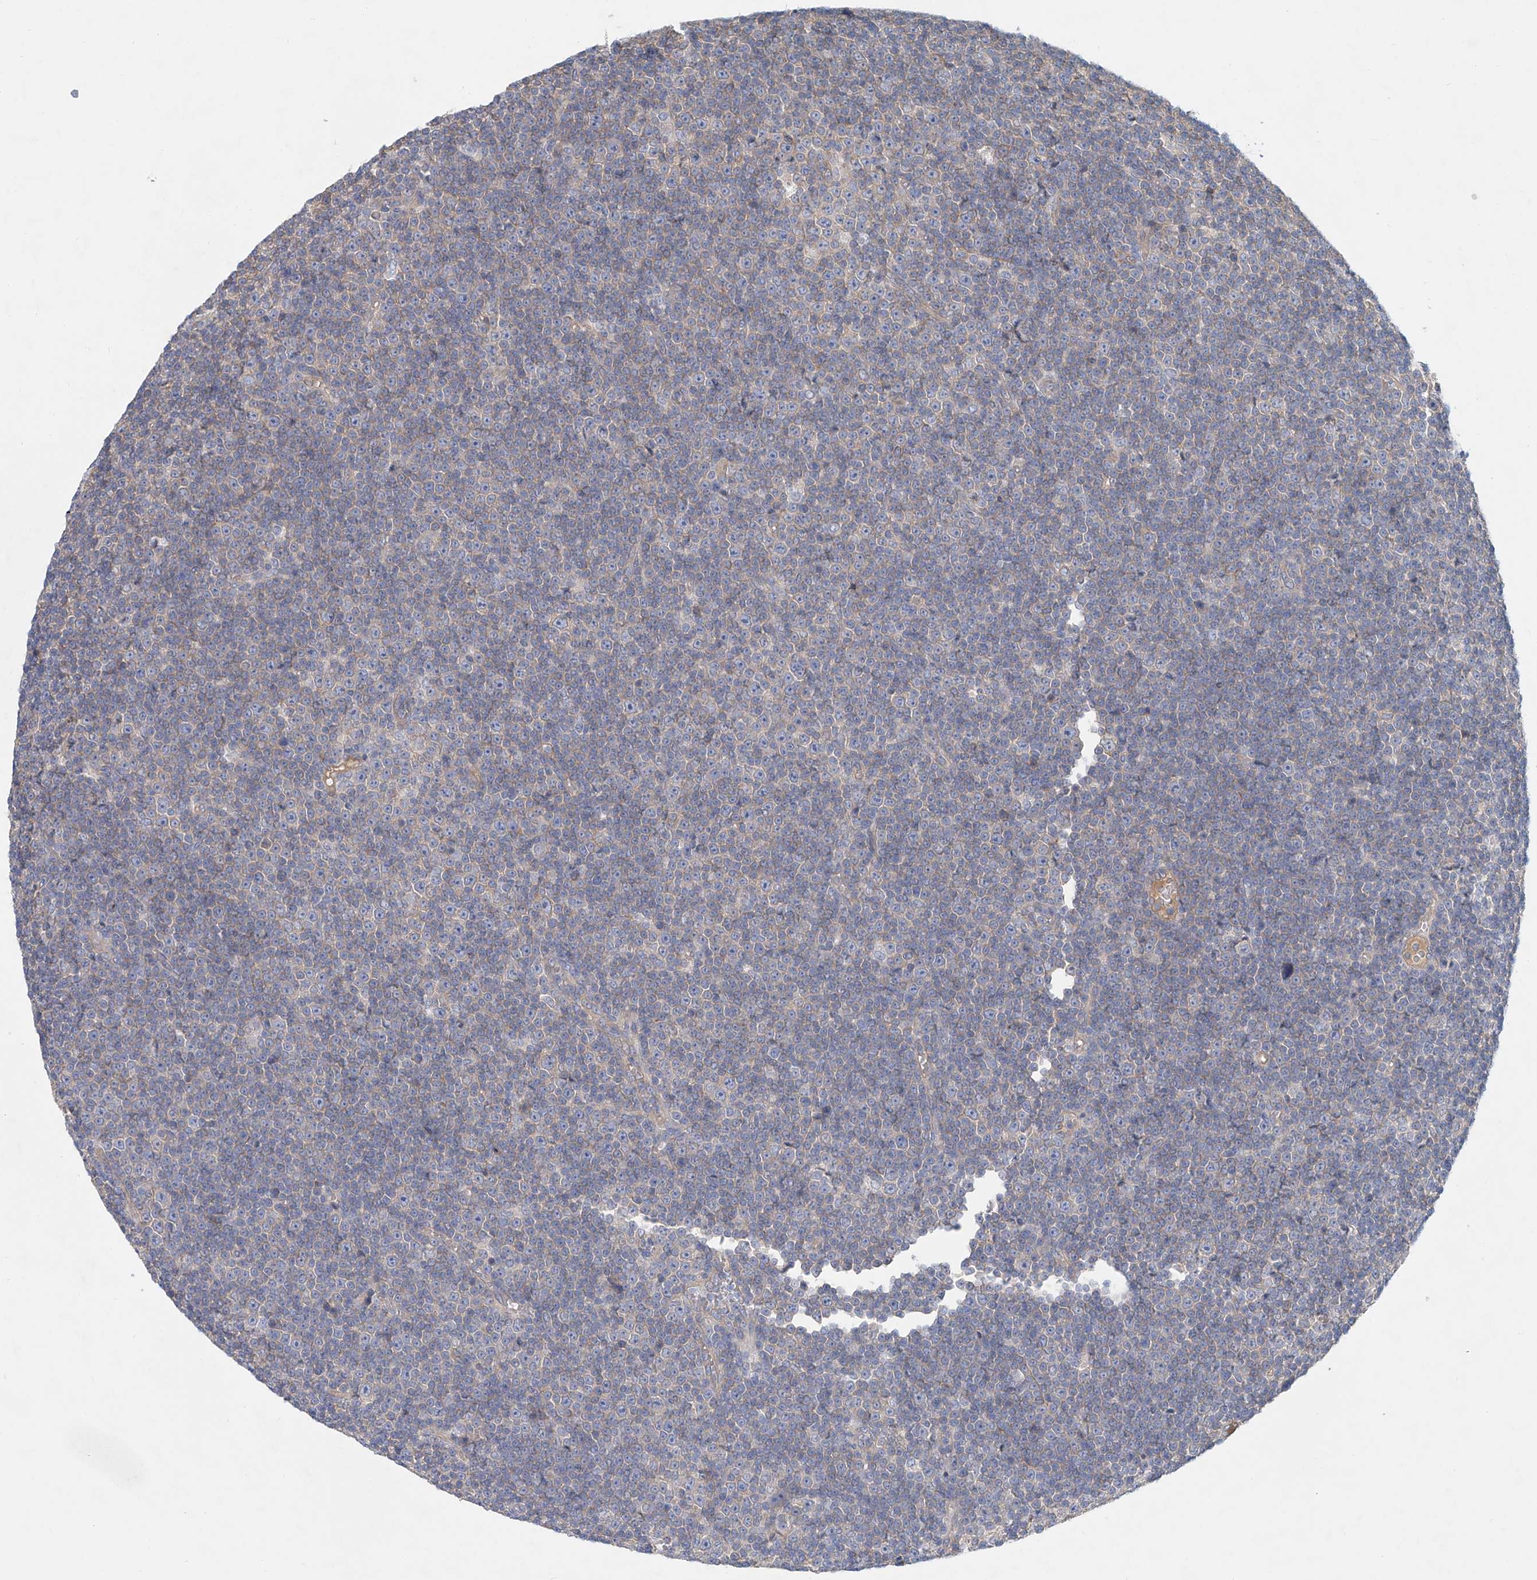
{"staining": {"intensity": "negative", "quantity": "none", "location": "none"}, "tissue": "lymphoma", "cell_type": "Tumor cells", "image_type": "cancer", "snomed": [{"axis": "morphology", "description": "Malignant lymphoma, non-Hodgkin's type, Low grade"}, {"axis": "topography", "description": "Lymph node"}], "caption": "High magnification brightfield microscopy of malignant lymphoma, non-Hodgkin's type (low-grade) stained with DAB (brown) and counterstained with hematoxylin (blue): tumor cells show no significant positivity. (Brightfield microscopy of DAB IHC at high magnification).", "gene": "FRYL", "patient": {"sex": "female", "age": 67}}